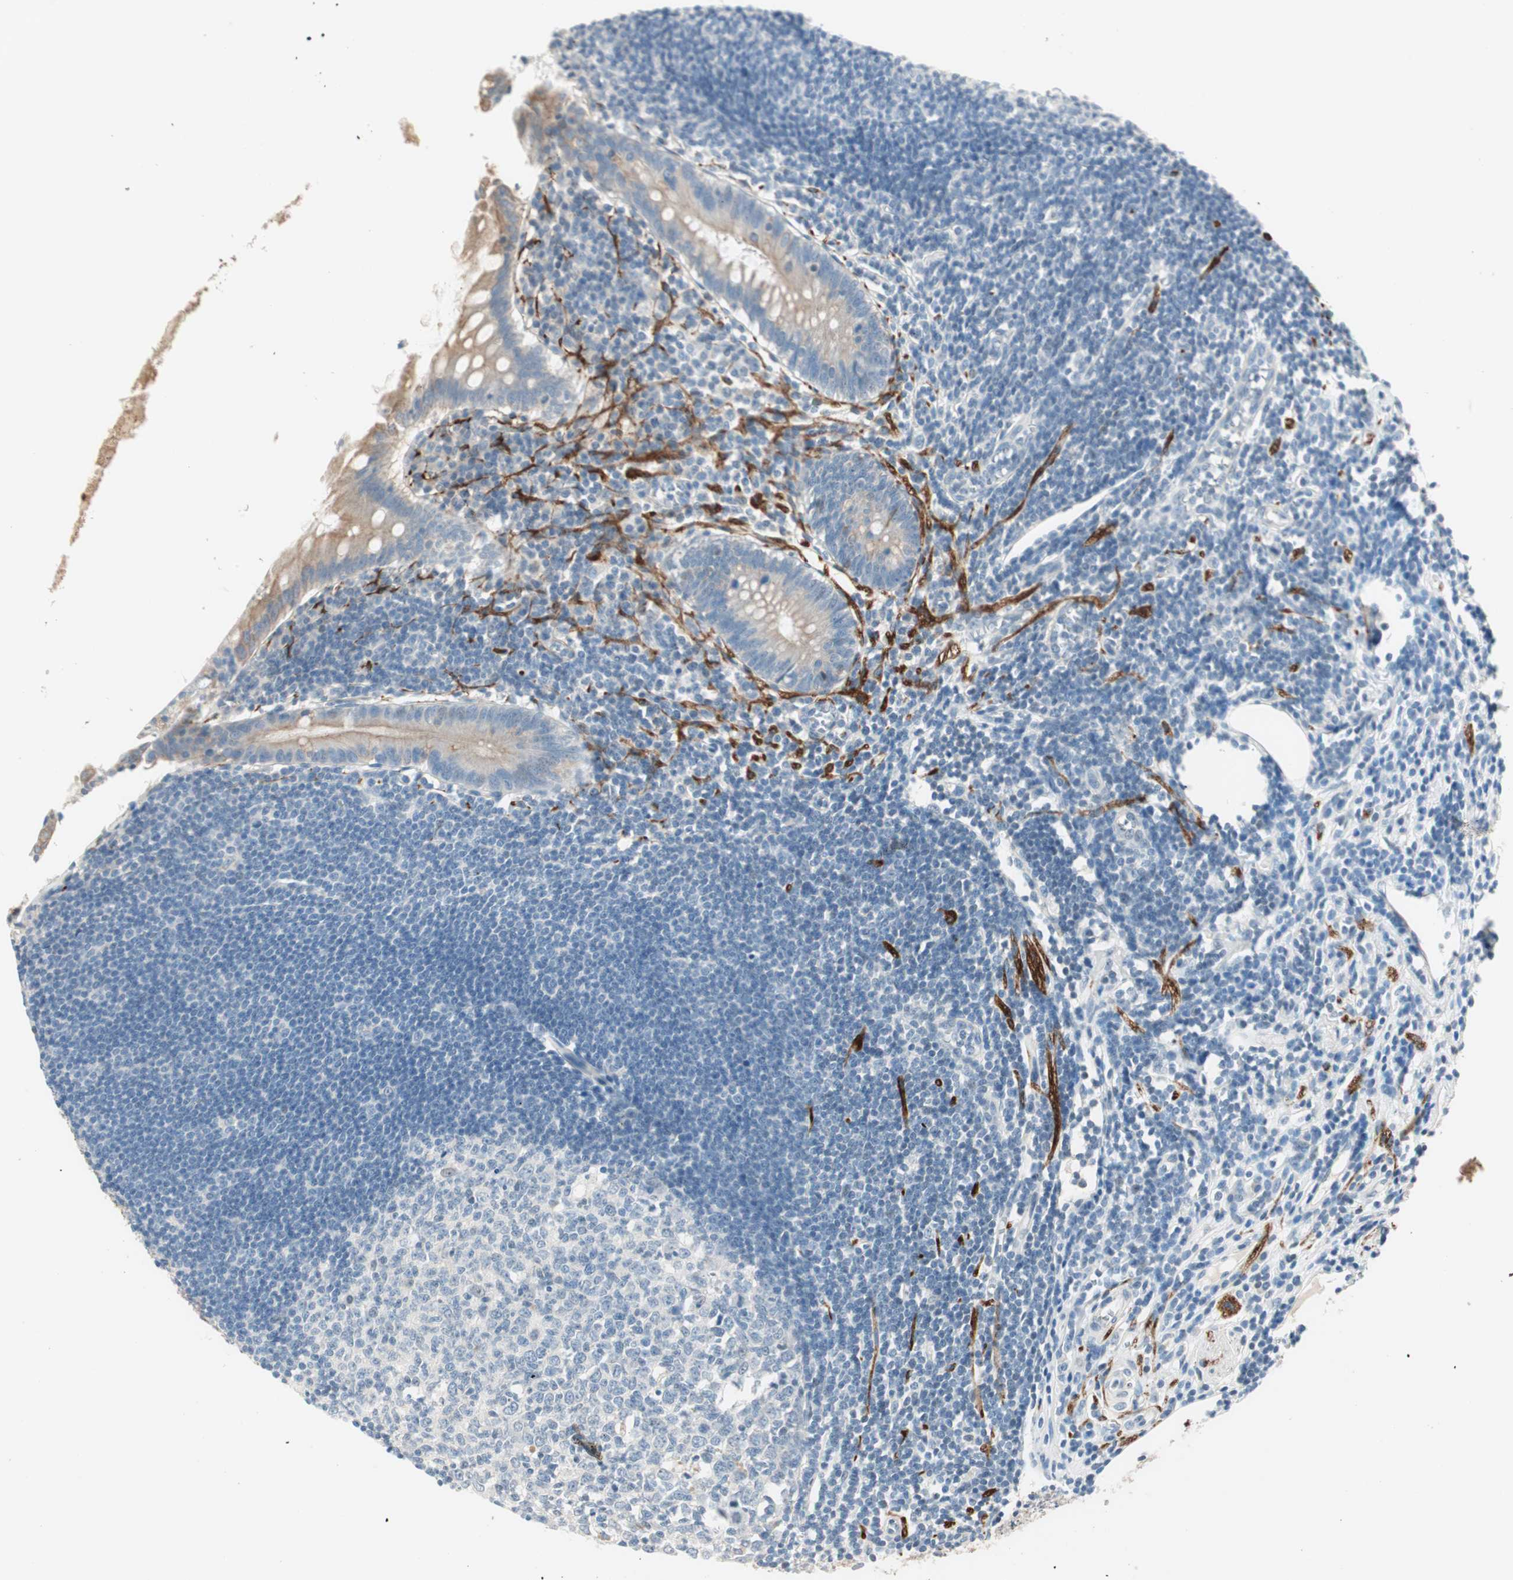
{"staining": {"intensity": "weak", "quantity": ">75%", "location": "cytoplasmic/membranous"}, "tissue": "appendix", "cell_type": "Glandular cells", "image_type": "normal", "snomed": [{"axis": "morphology", "description": "Normal tissue, NOS"}, {"axis": "topography", "description": "Appendix"}], "caption": "Weak cytoplasmic/membranous expression for a protein is seen in about >75% of glandular cells of normal appendix using IHC.", "gene": "GNAO1", "patient": {"sex": "female", "age": 50}}